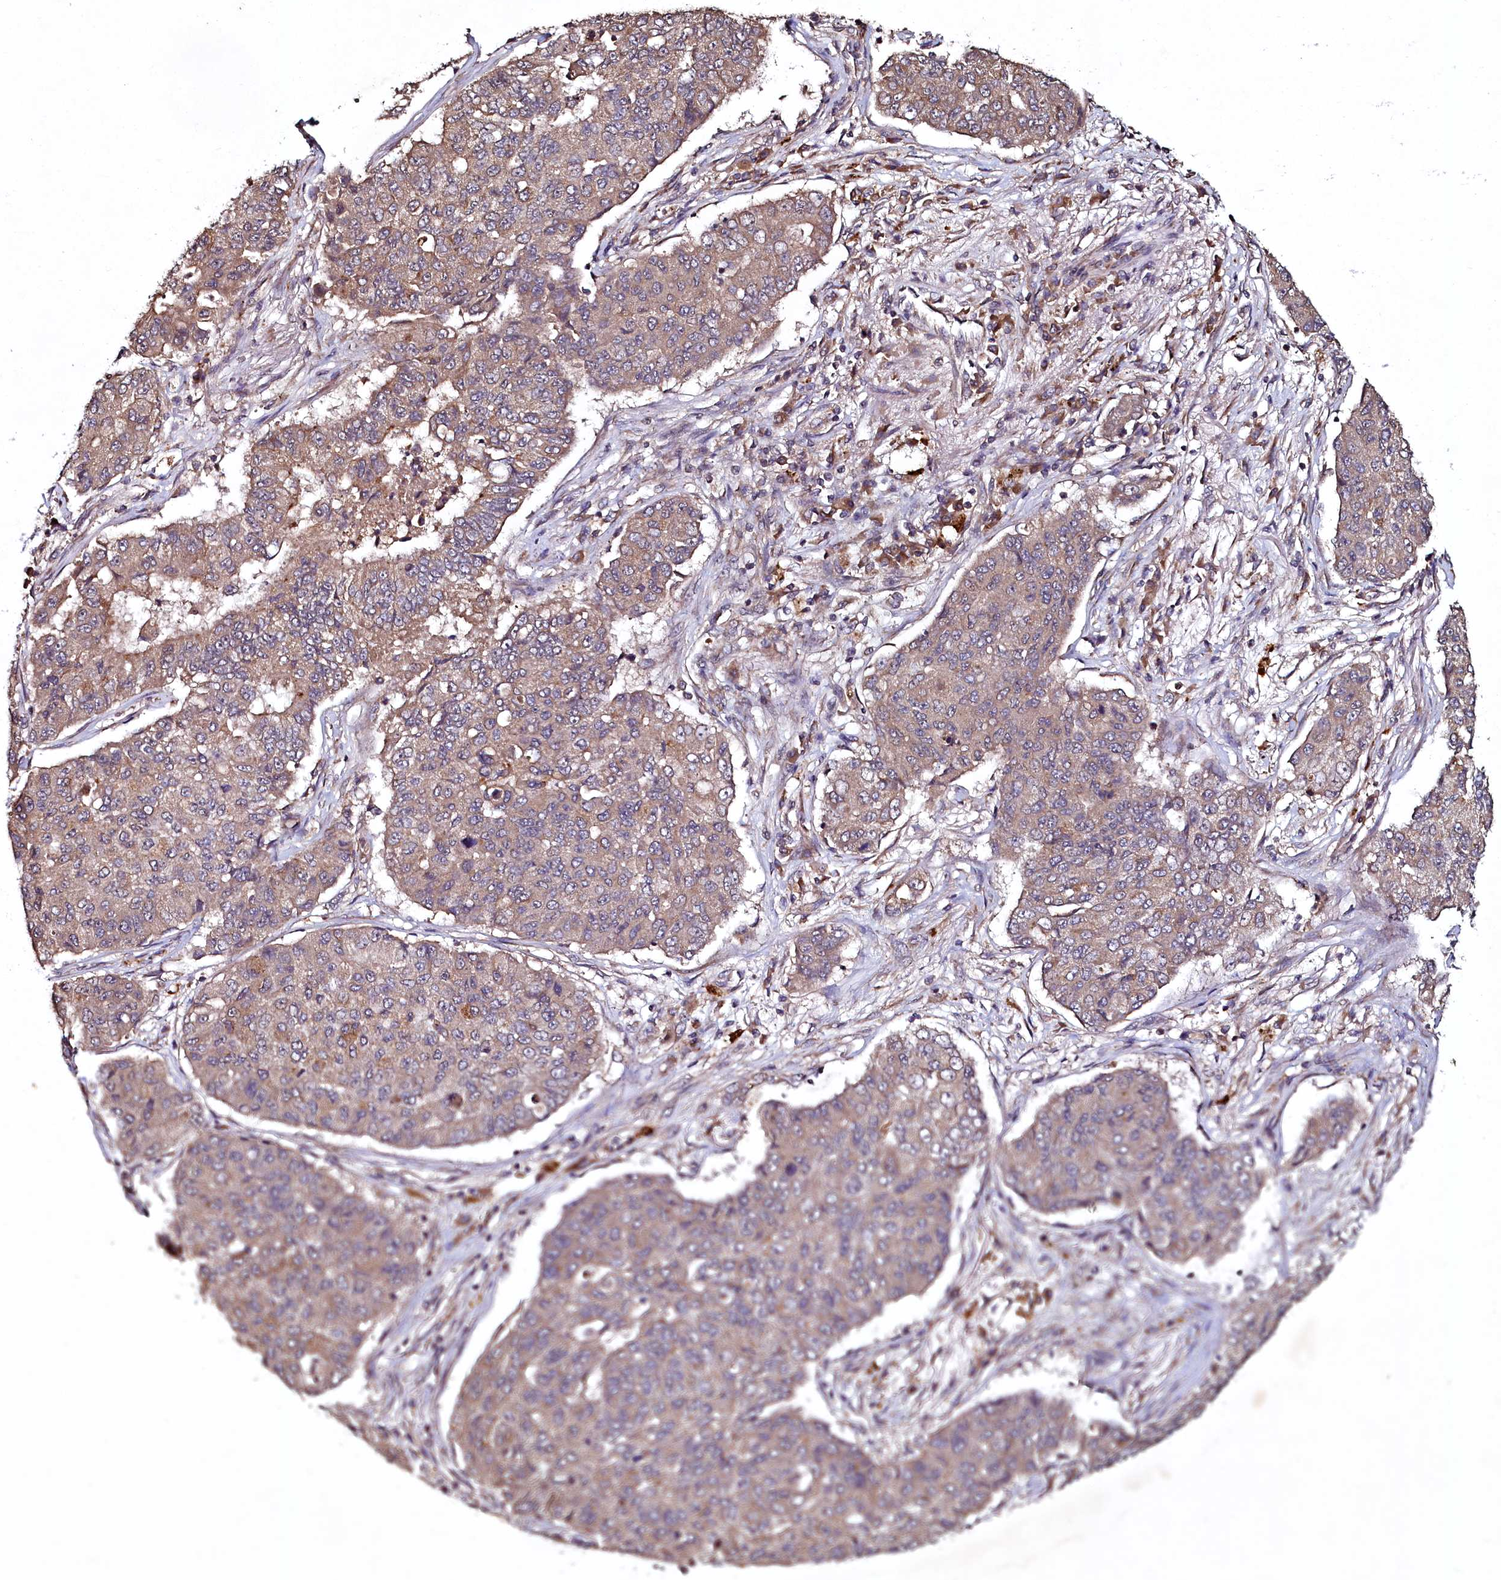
{"staining": {"intensity": "weak", "quantity": "25%-75%", "location": "cytoplasmic/membranous"}, "tissue": "lung cancer", "cell_type": "Tumor cells", "image_type": "cancer", "snomed": [{"axis": "morphology", "description": "Squamous cell carcinoma, NOS"}, {"axis": "topography", "description": "Lung"}], "caption": "Immunohistochemical staining of lung squamous cell carcinoma exhibits weak cytoplasmic/membranous protein expression in about 25%-75% of tumor cells.", "gene": "SEC24C", "patient": {"sex": "male", "age": 74}}